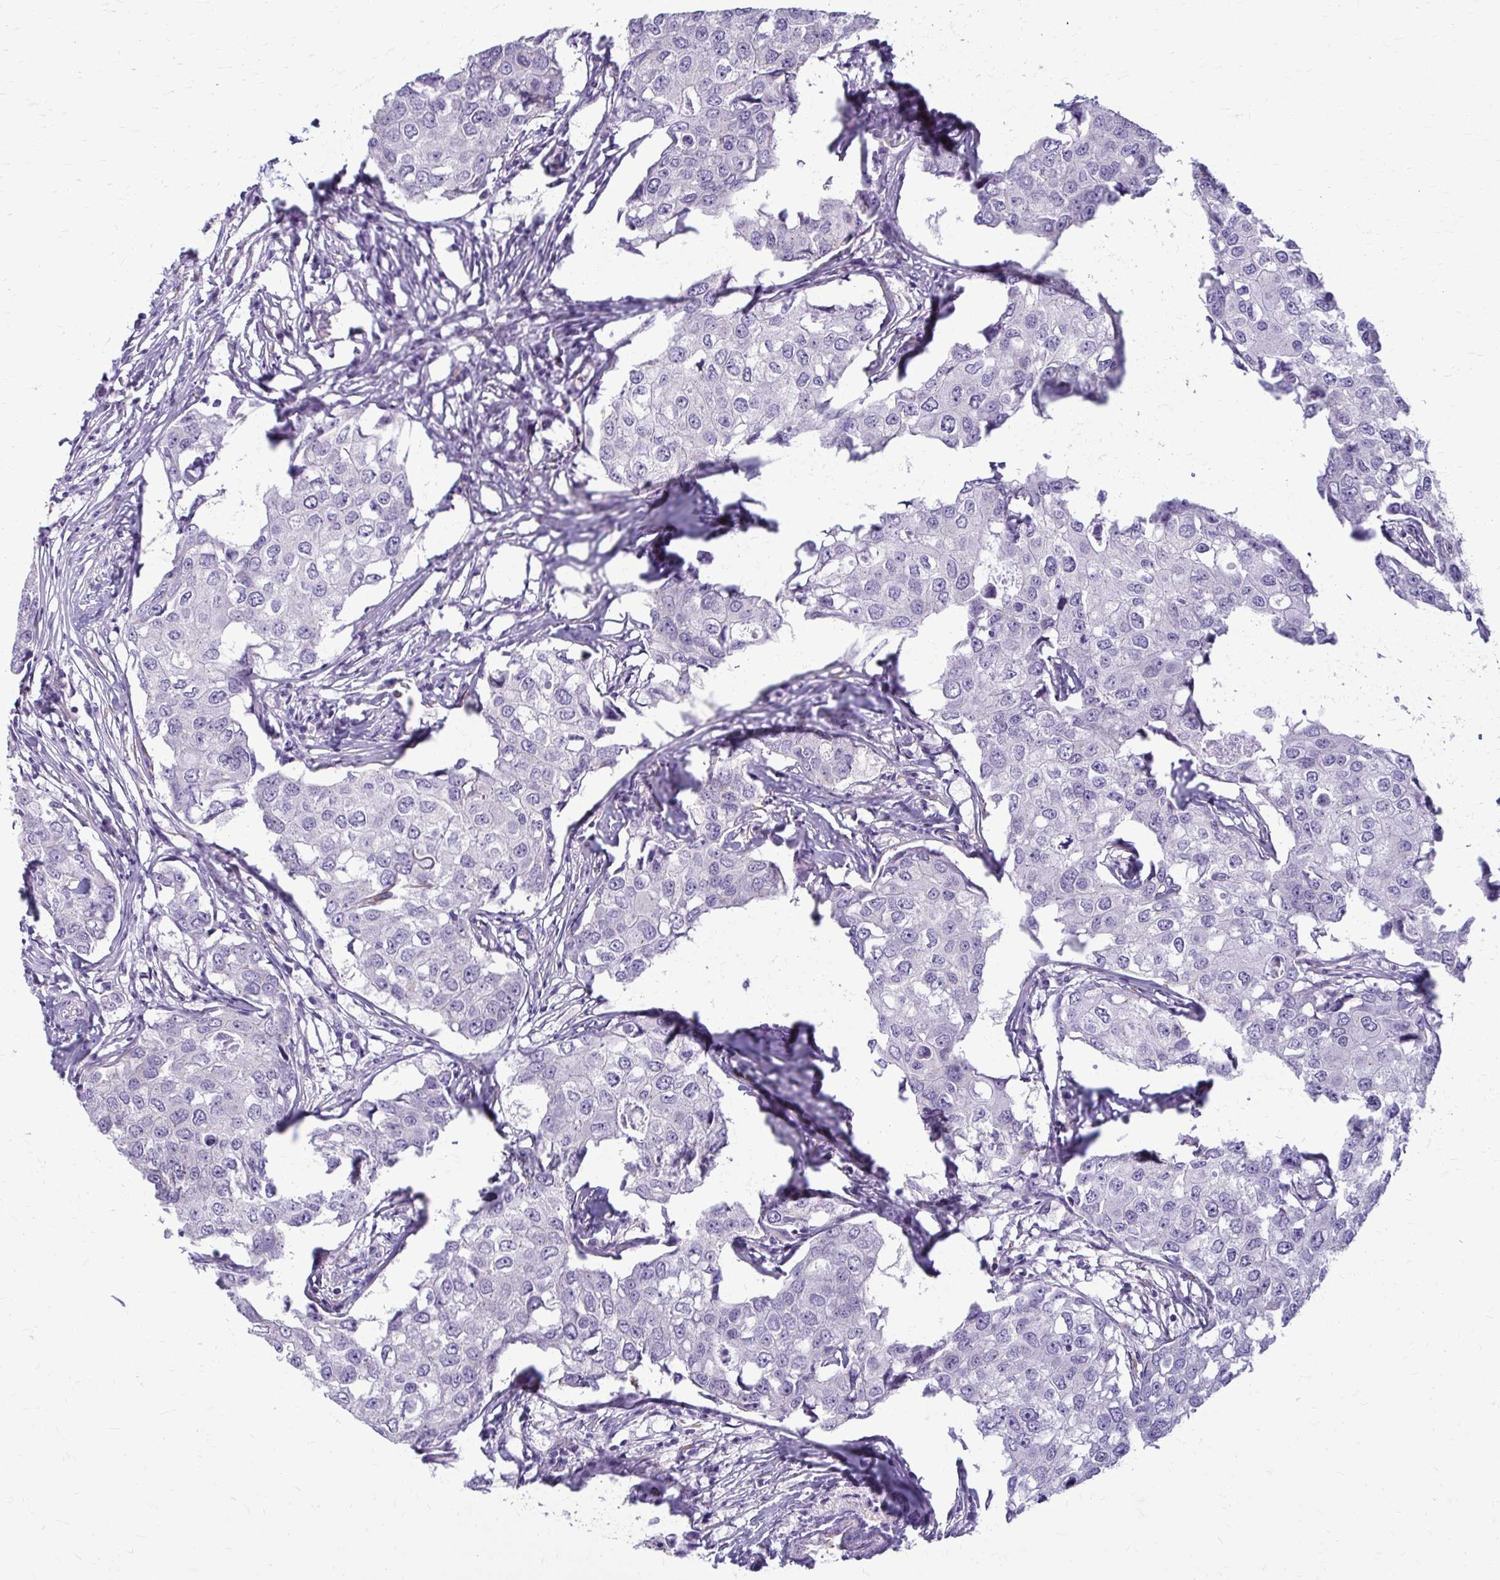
{"staining": {"intensity": "negative", "quantity": "none", "location": "none"}, "tissue": "breast cancer", "cell_type": "Tumor cells", "image_type": "cancer", "snomed": [{"axis": "morphology", "description": "Duct carcinoma"}, {"axis": "topography", "description": "Breast"}], "caption": "This image is of breast cancer (intraductal carcinoma) stained with immunohistochemistry to label a protein in brown with the nuclei are counter-stained blue. There is no expression in tumor cells.", "gene": "DEPP1", "patient": {"sex": "female", "age": 27}}